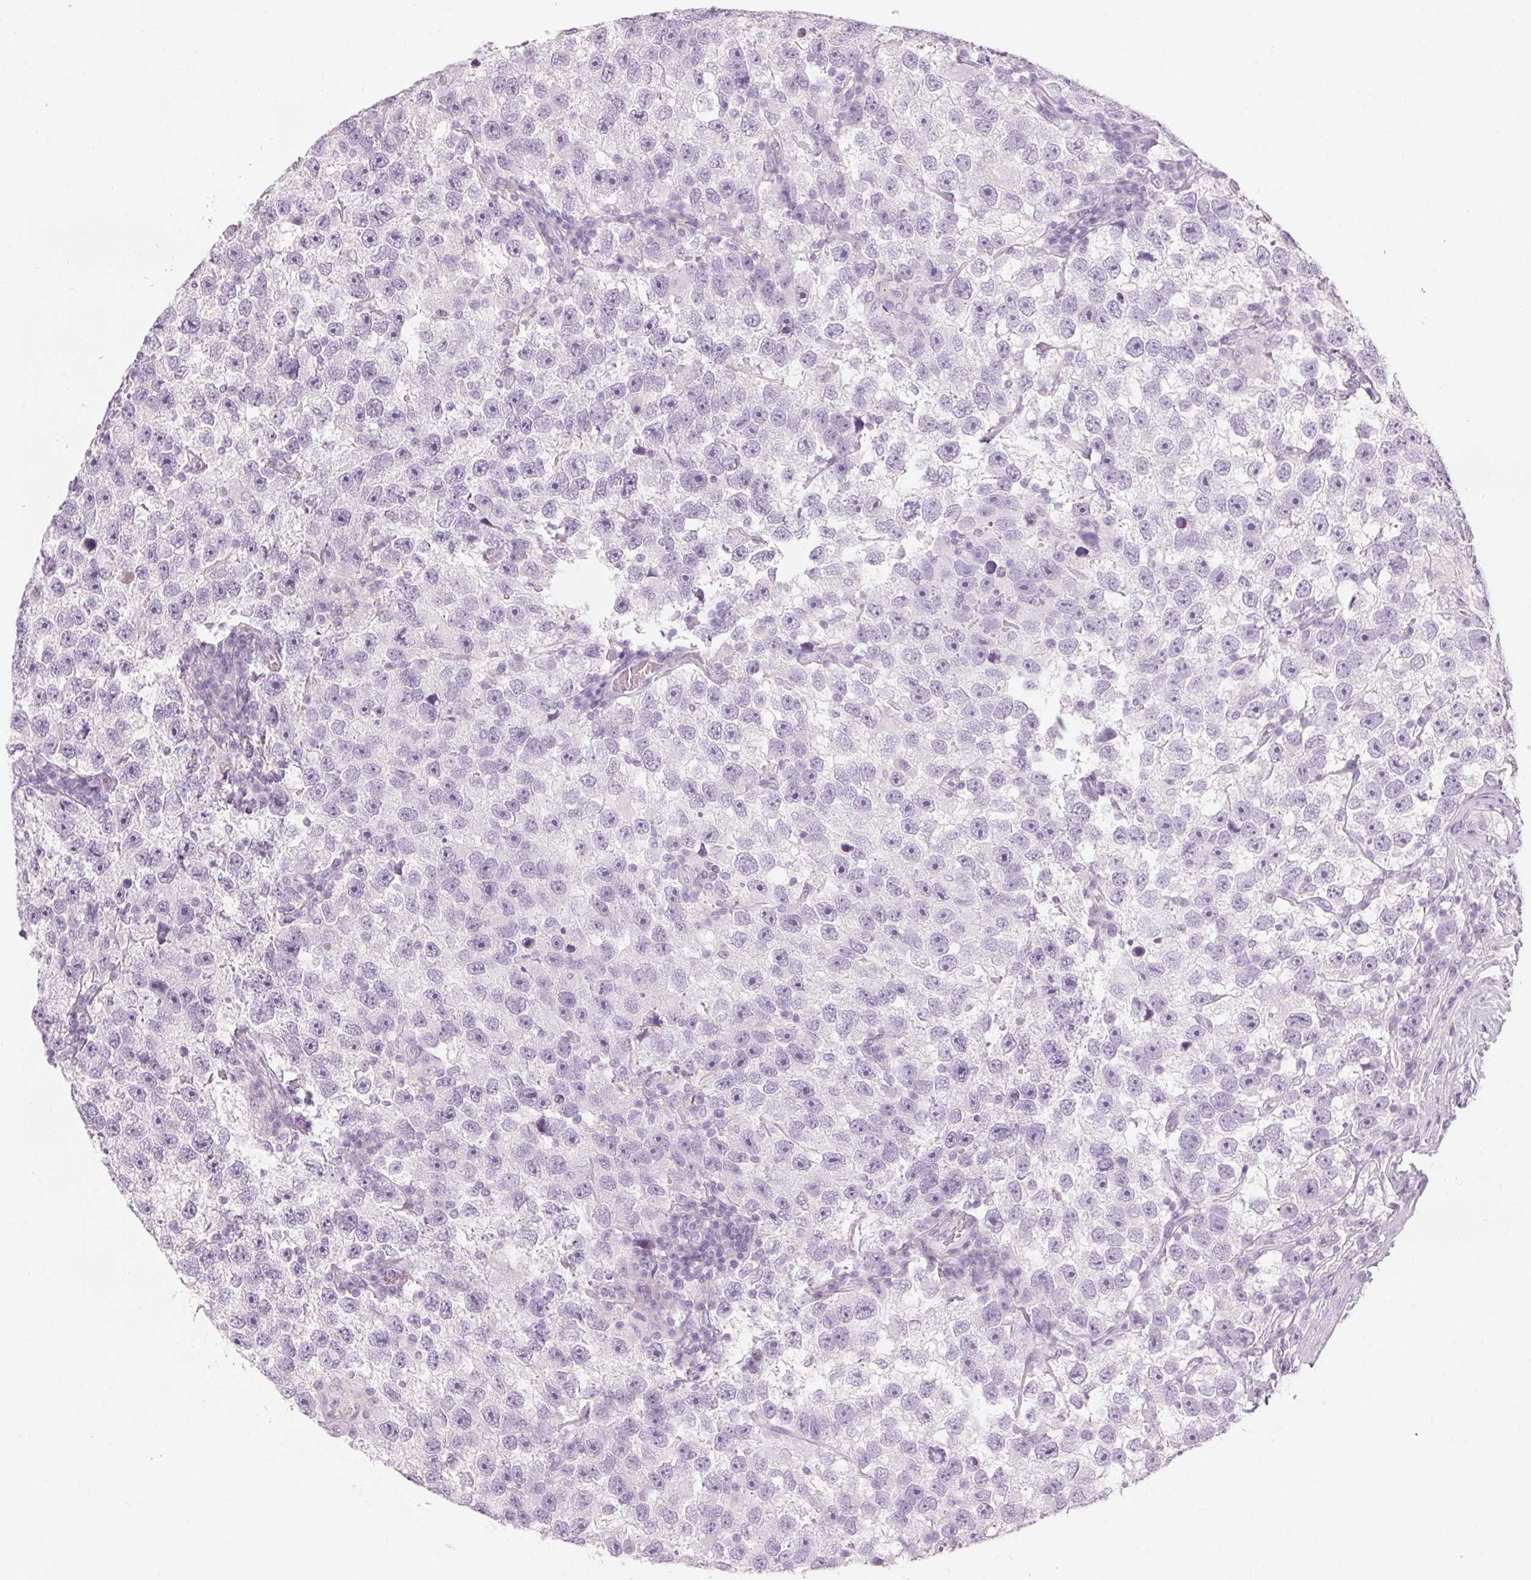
{"staining": {"intensity": "negative", "quantity": "none", "location": "none"}, "tissue": "testis cancer", "cell_type": "Tumor cells", "image_type": "cancer", "snomed": [{"axis": "morphology", "description": "Seminoma, NOS"}, {"axis": "topography", "description": "Testis"}], "caption": "Protein analysis of testis cancer exhibits no significant positivity in tumor cells.", "gene": "KLK7", "patient": {"sex": "male", "age": 26}}